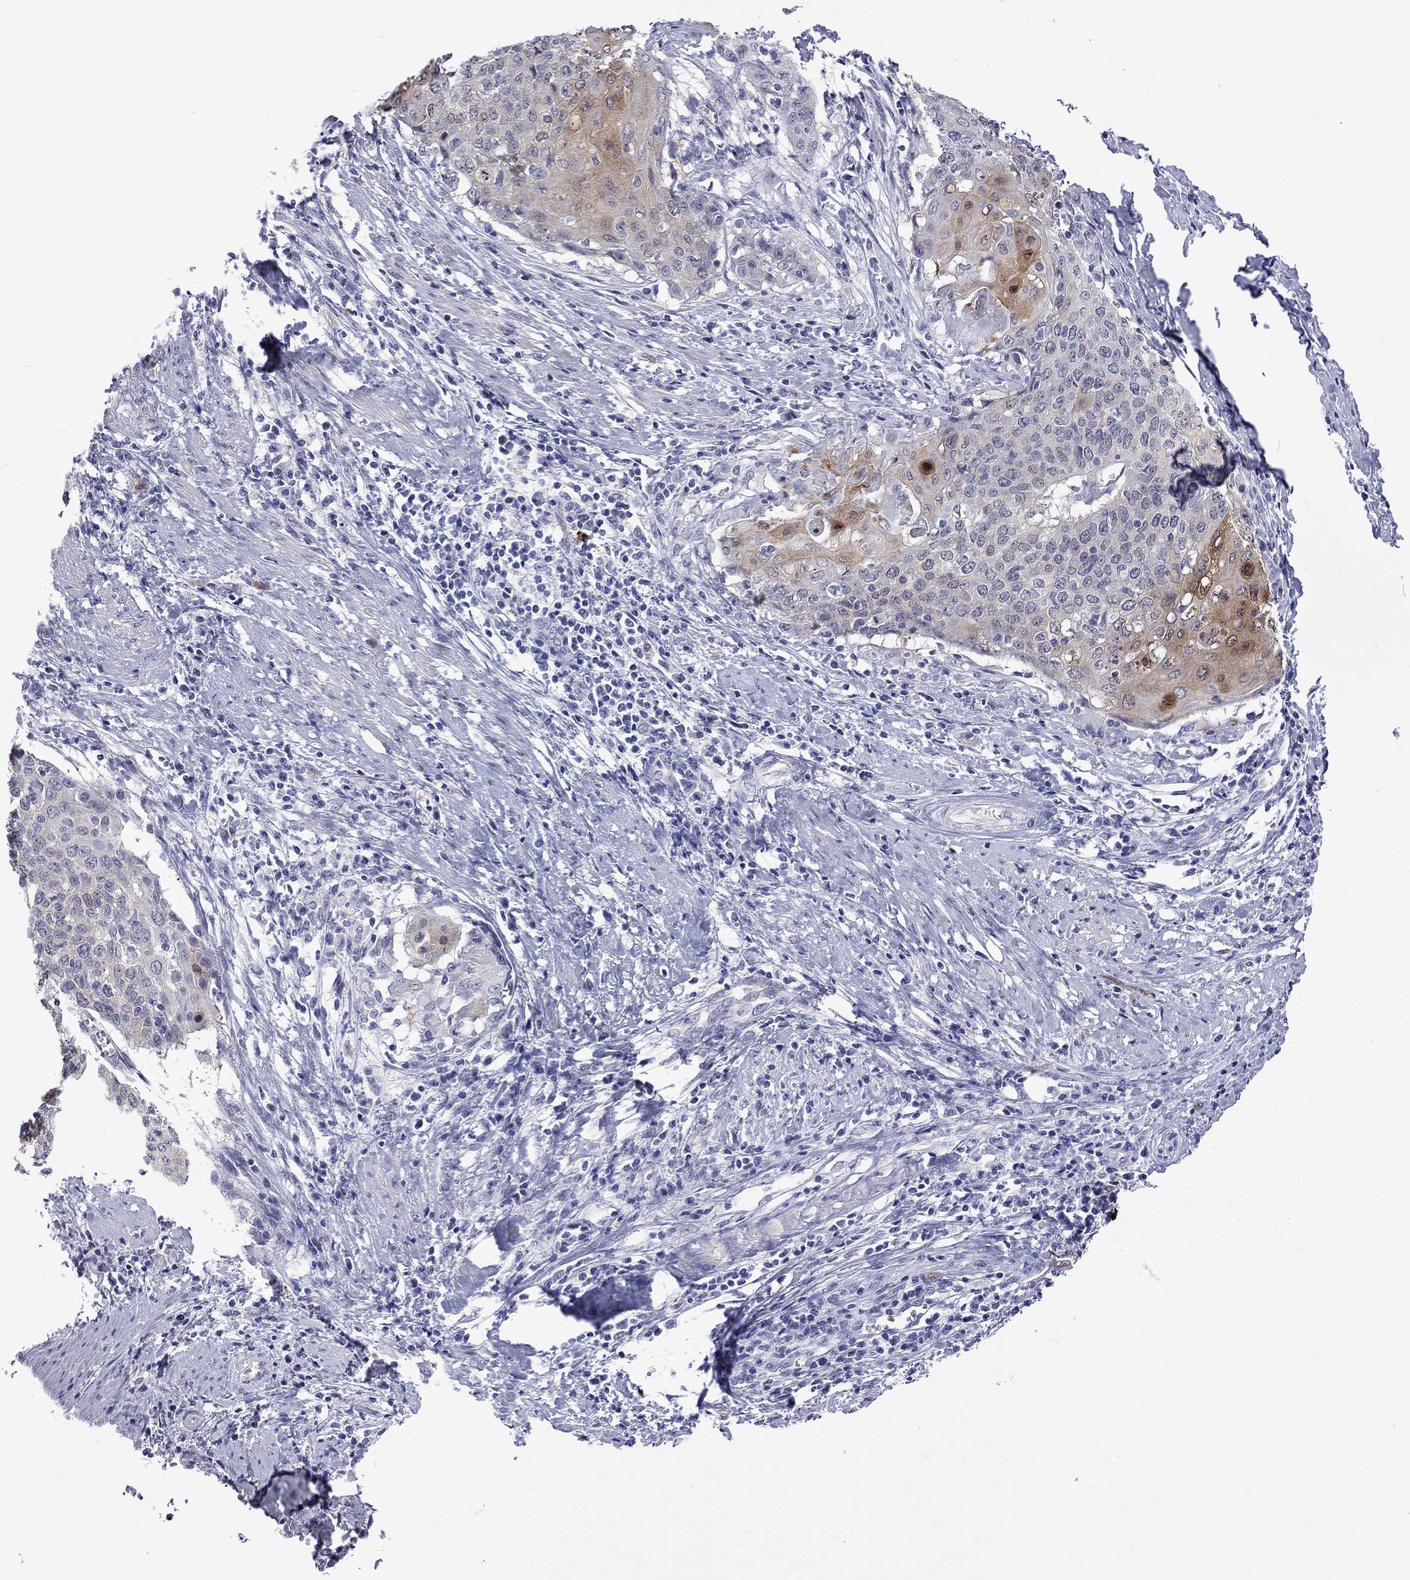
{"staining": {"intensity": "moderate", "quantity": "<25%", "location": "cytoplasmic/membranous"}, "tissue": "cervical cancer", "cell_type": "Tumor cells", "image_type": "cancer", "snomed": [{"axis": "morphology", "description": "Squamous cell carcinoma, NOS"}, {"axis": "topography", "description": "Cervix"}], "caption": "IHC histopathology image of neoplastic tissue: human squamous cell carcinoma (cervical) stained using immunohistochemistry (IHC) shows low levels of moderate protein expression localized specifically in the cytoplasmic/membranous of tumor cells, appearing as a cytoplasmic/membranous brown color.", "gene": "CTNNBIP1", "patient": {"sex": "female", "age": 39}}